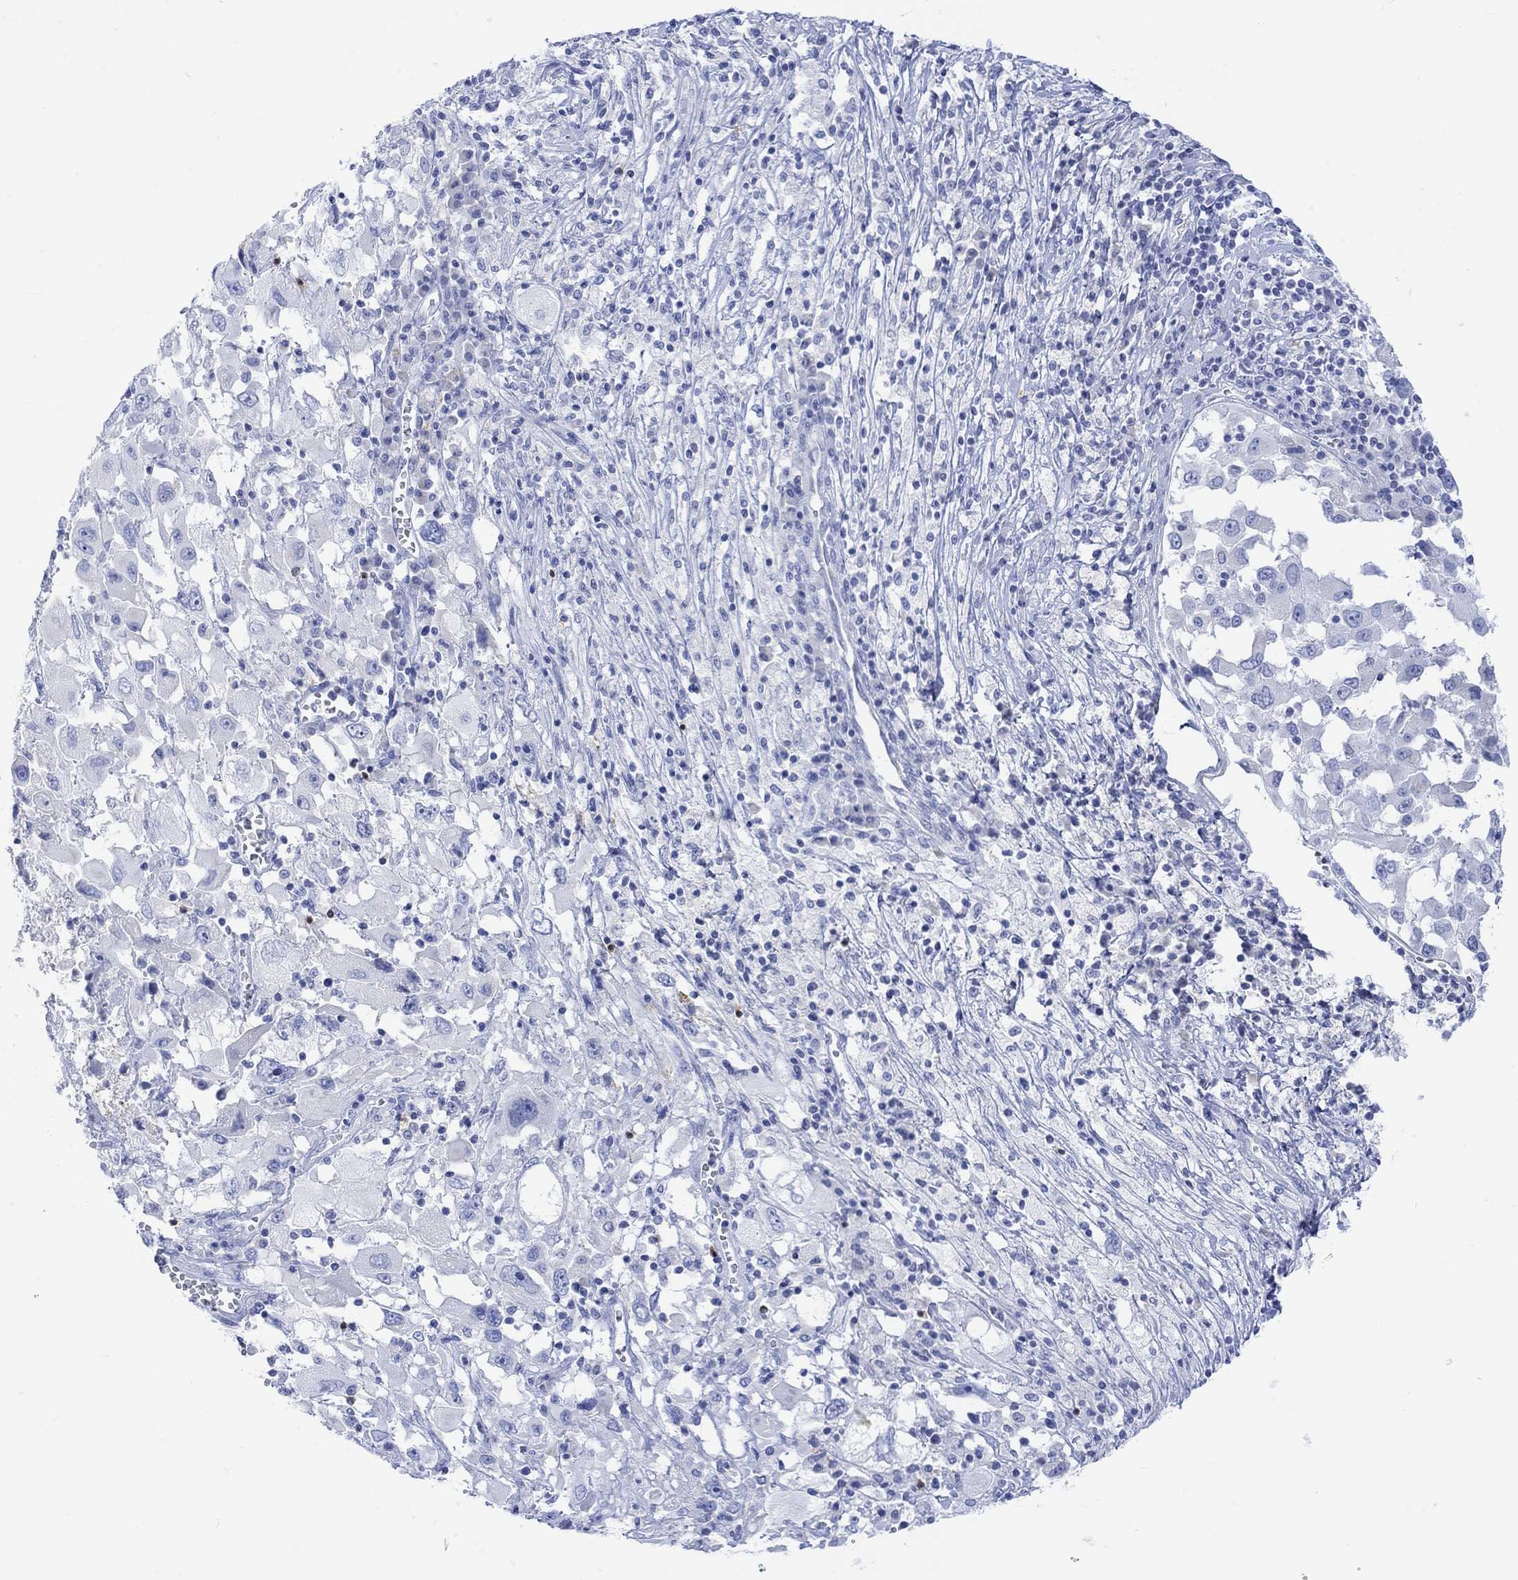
{"staining": {"intensity": "negative", "quantity": "none", "location": "none"}, "tissue": "melanoma", "cell_type": "Tumor cells", "image_type": "cancer", "snomed": [{"axis": "morphology", "description": "Malignant melanoma, Metastatic site"}, {"axis": "topography", "description": "Soft tissue"}], "caption": "Immunohistochemistry of human melanoma shows no expression in tumor cells.", "gene": "CALCA", "patient": {"sex": "male", "age": 50}}